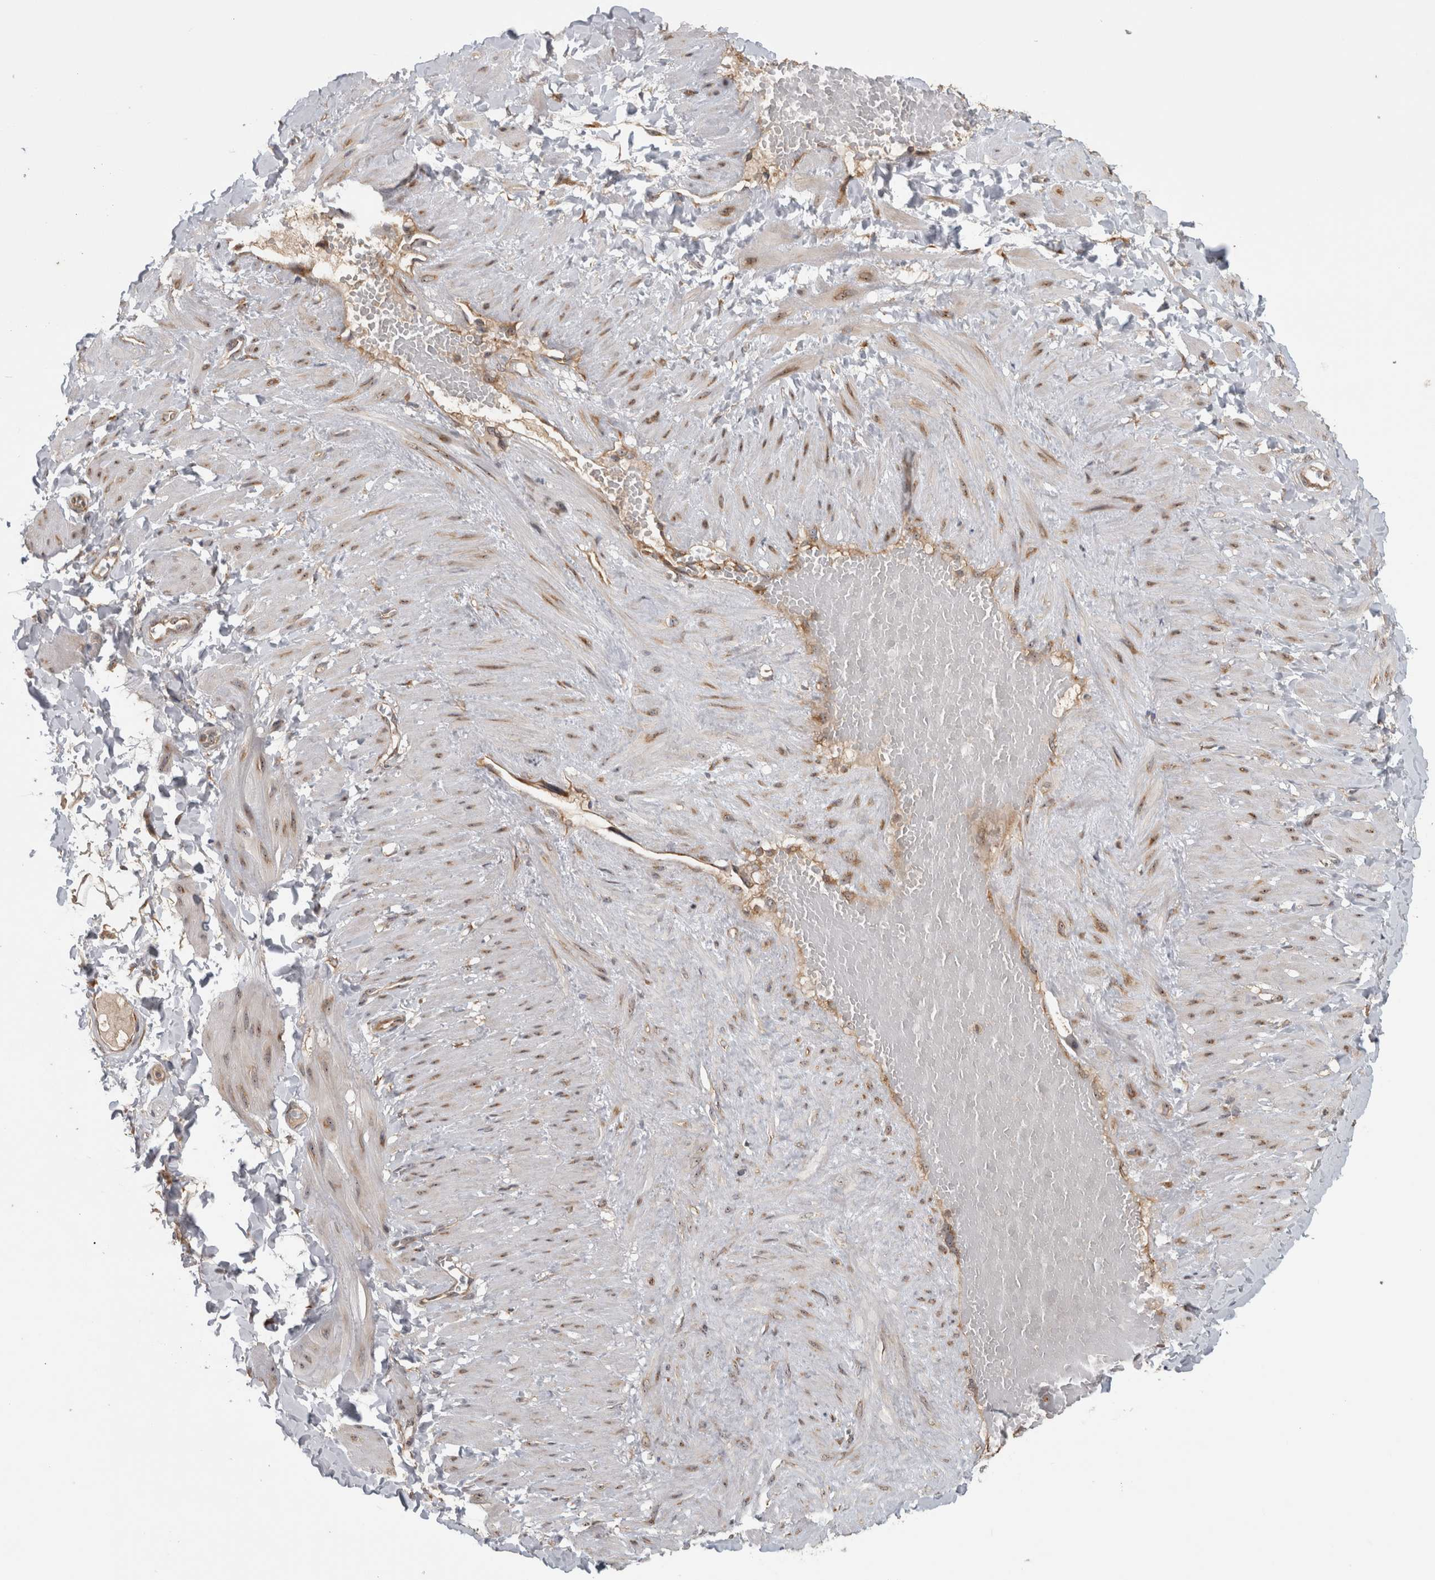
{"staining": {"intensity": "weak", "quantity": "25%-75%", "location": "cytoplasmic/membranous"}, "tissue": "adipose tissue", "cell_type": "Adipocytes", "image_type": "normal", "snomed": [{"axis": "morphology", "description": "Normal tissue, NOS"}, {"axis": "topography", "description": "Adipose tissue"}, {"axis": "topography", "description": "Vascular tissue"}, {"axis": "topography", "description": "Peripheral nerve tissue"}], "caption": "A brown stain highlights weak cytoplasmic/membranous expression of a protein in adipocytes of unremarkable adipose tissue. (Stains: DAB in brown, nuclei in blue, Microscopy: brightfield microscopy at high magnification).", "gene": "ATXN2", "patient": {"sex": "male", "age": 25}}